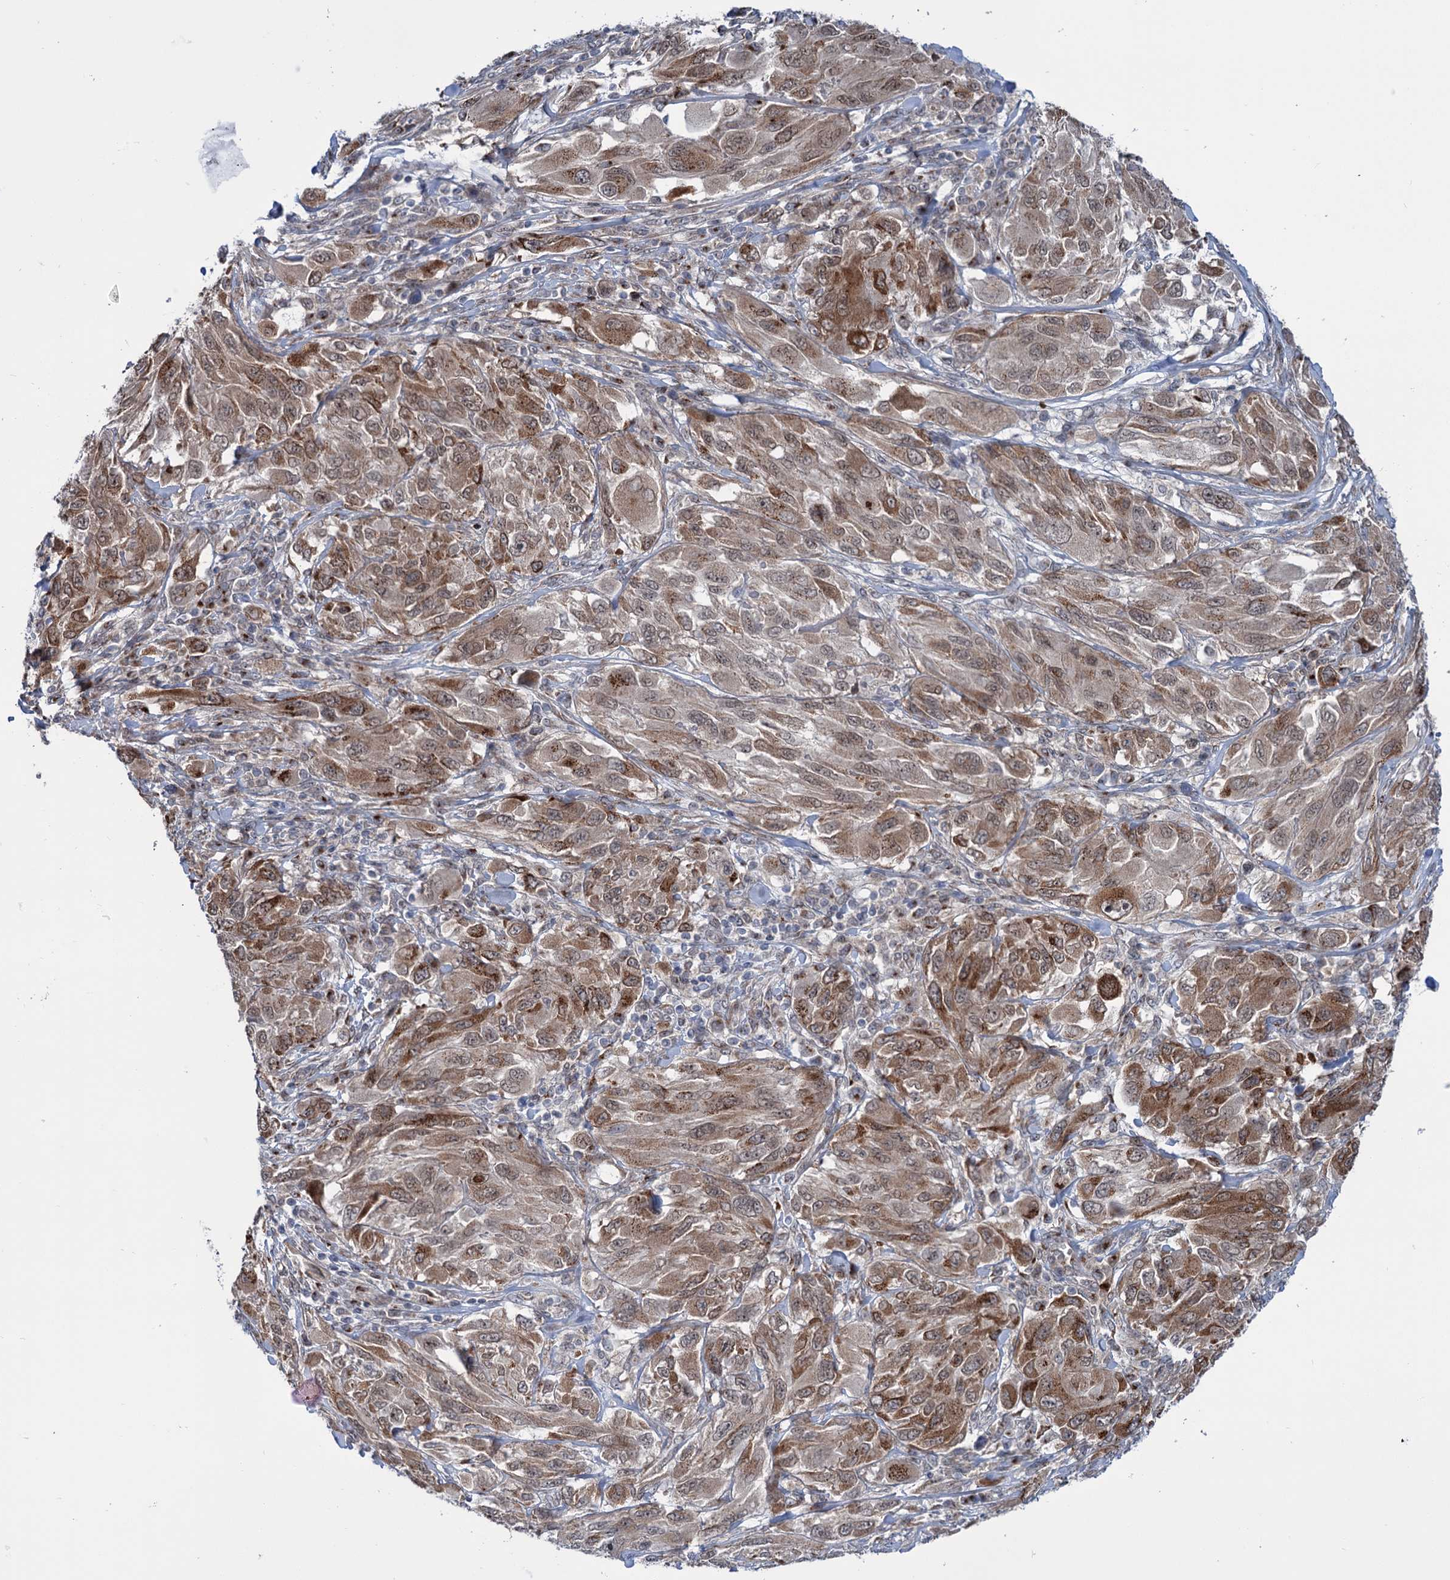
{"staining": {"intensity": "moderate", "quantity": ">75%", "location": "cytoplasmic/membranous"}, "tissue": "melanoma", "cell_type": "Tumor cells", "image_type": "cancer", "snomed": [{"axis": "morphology", "description": "Malignant melanoma, NOS"}, {"axis": "topography", "description": "Skin"}], "caption": "DAB immunohistochemical staining of human melanoma reveals moderate cytoplasmic/membranous protein expression in approximately >75% of tumor cells. The protein of interest is shown in brown color, while the nuclei are stained blue.", "gene": "ELP4", "patient": {"sex": "female", "age": 91}}